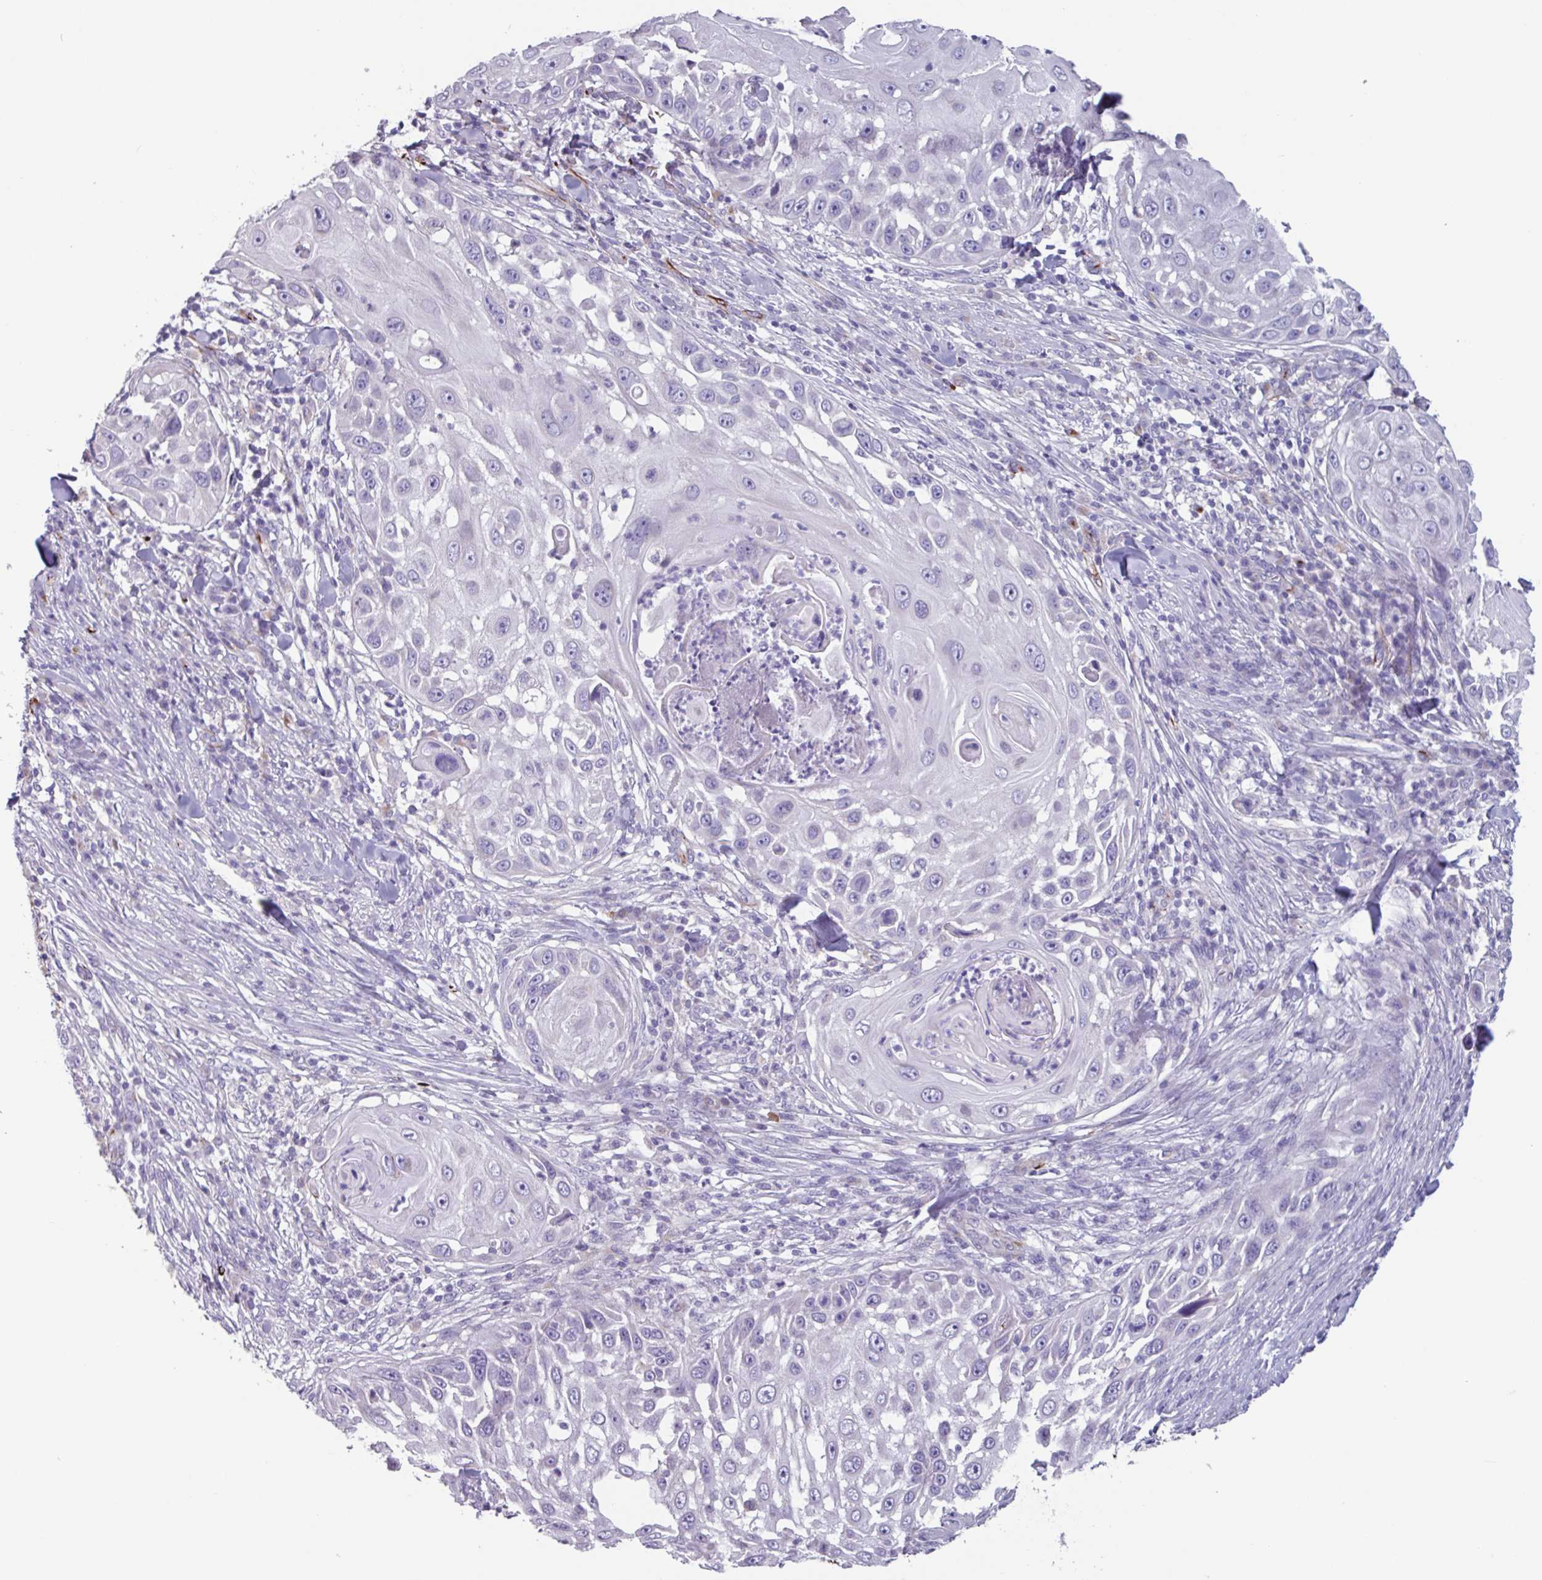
{"staining": {"intensity": "negative", "quantity": "none", "location": "none"}, "tissue": "skin cancer", "cell_type": "Tumor cells", "image_type": "cancer", "snomed": [{"axis": "morphology", "description": "Squamous cell carcinoma, NOS"}, {"axis": "topography", "description": "Skin"}], "caption": "An IHC image of skin cancer is shown. There is no staining in tumor cells of skin cancer.", "gene": "BTD", "patient": {"sex": "female", "age": 44}}